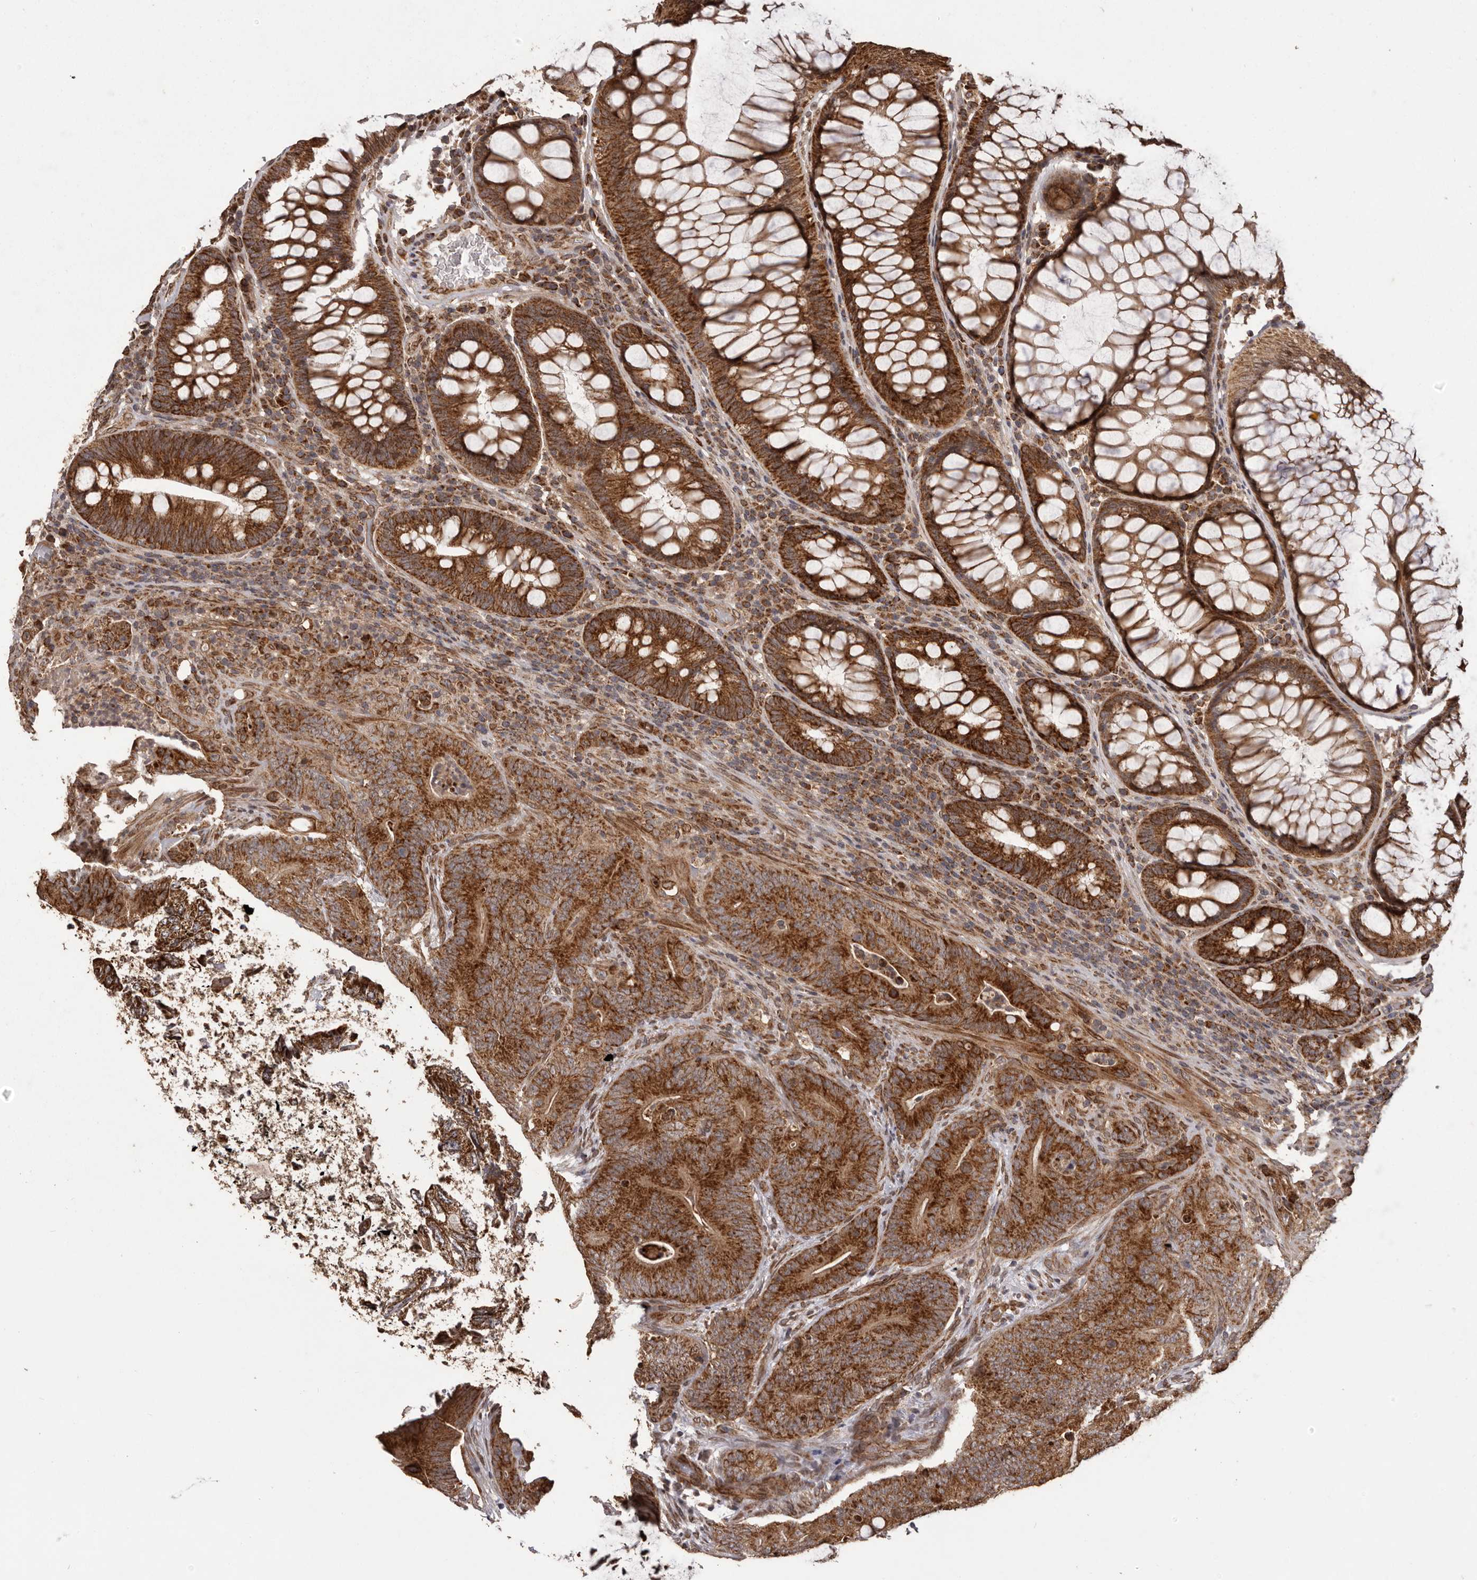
{"staining": {"intensity": "strong", "quantity": ">75%", "location": "cytoplasmic/membranous"}, "tissue": "colorectal cancer", "cell_type": "Tumor cells", "image_type": "cancer", "snomed": [{"axis": "morphology", "description": "Normal tissue, NOS"}, {"axis": "topography", "description": "Colon"}], "caption": "Colorectal cancer stained with a brown dye reveals strong cytoplasmic/membranous positive positivity in approximately >75% of tumor cells.", "gene": "CHRM2", "patient": {"sex": "female", "age": 82}}